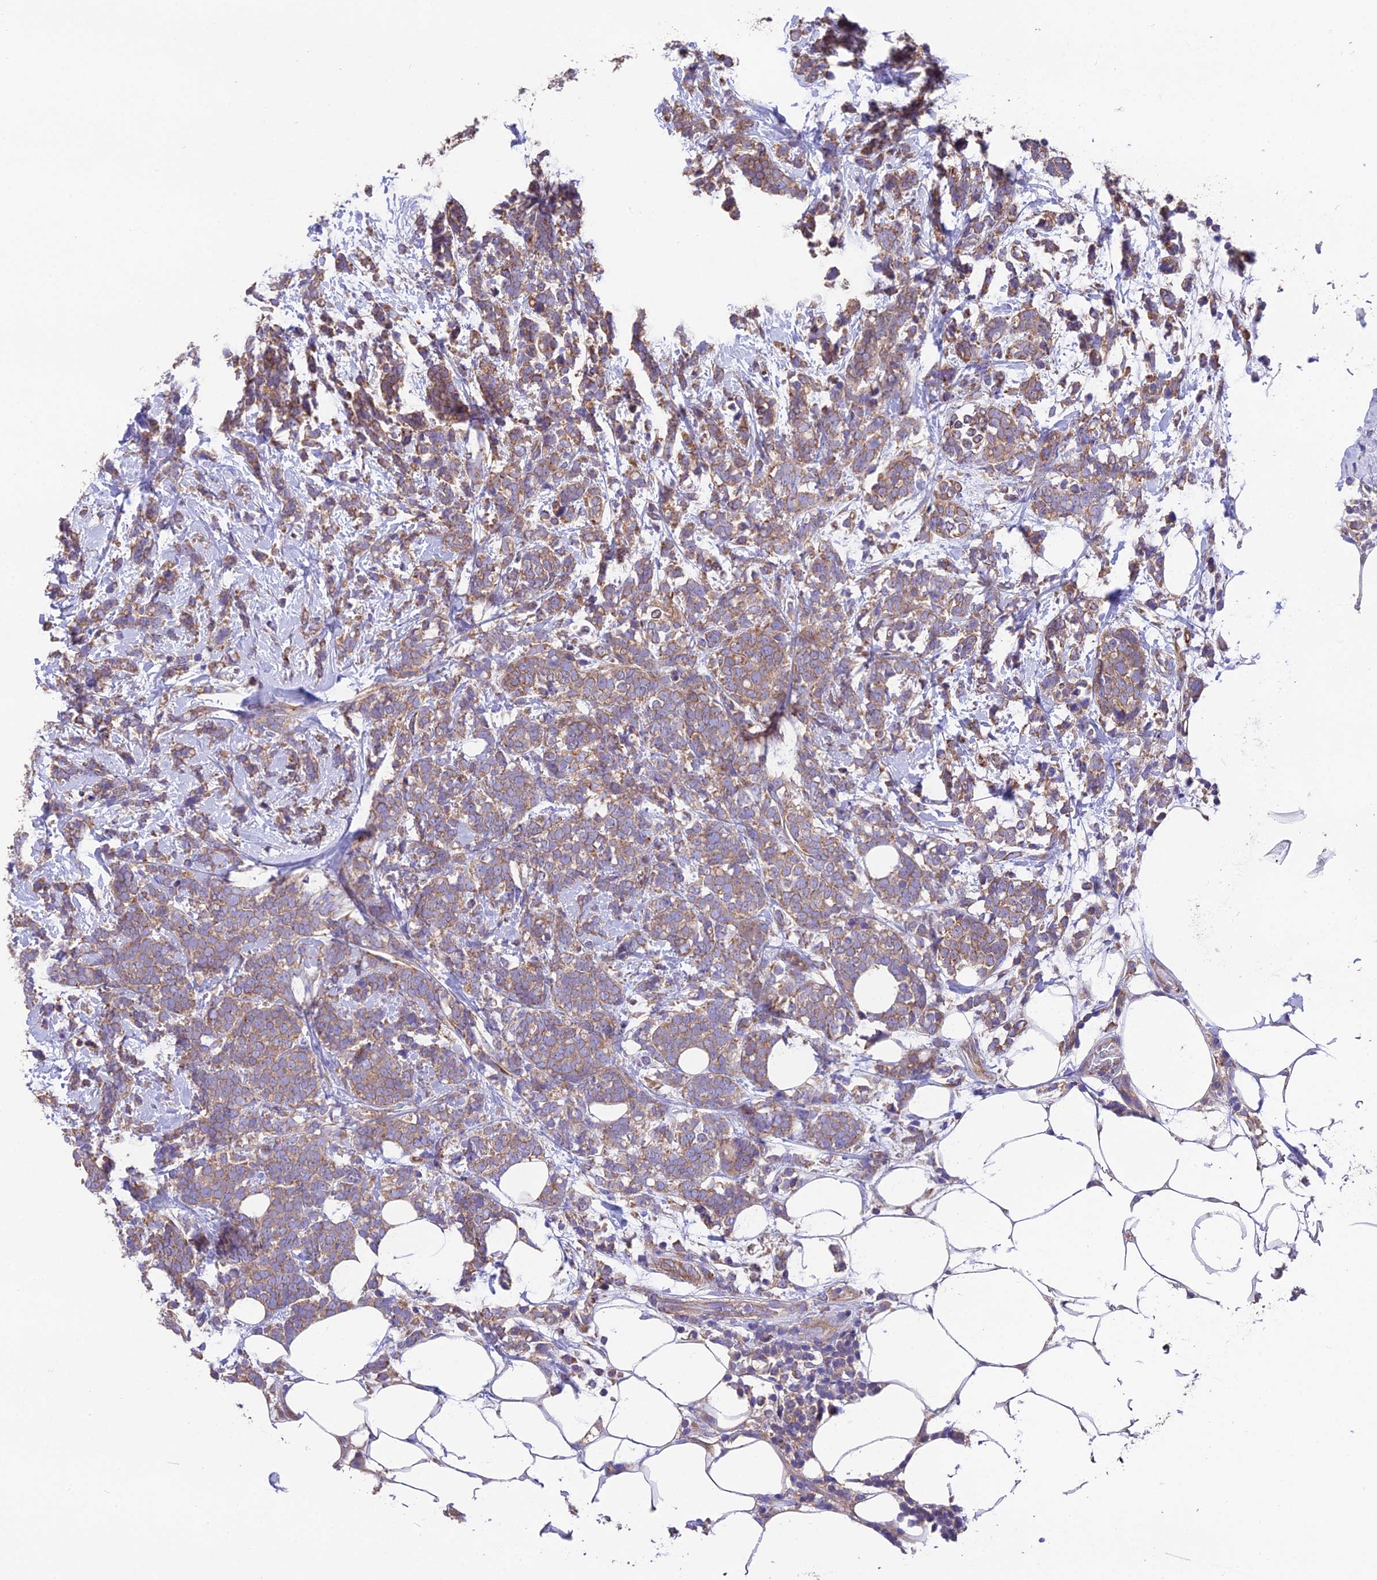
{"staining": {"intensity": "moderate", "quantity": ">75%", "location": "cytoplasmic/membranous"}, "tissue": "breast cancer", "cell_type": "Tumor cells", "image_type": "cancer", "snomed": [{"axis": "morphology", "description": "Lobular carcinoma"}, {"axis": "topography", "description": "Breast"}], "caption": "Protein staining reveals moderate cytoplasmic/membranous expression in about >75% of tumor cells in breast lobular carcinoma.", "gene": "BLOC1S4", "patient": {"sex": "female", "age": 58}}